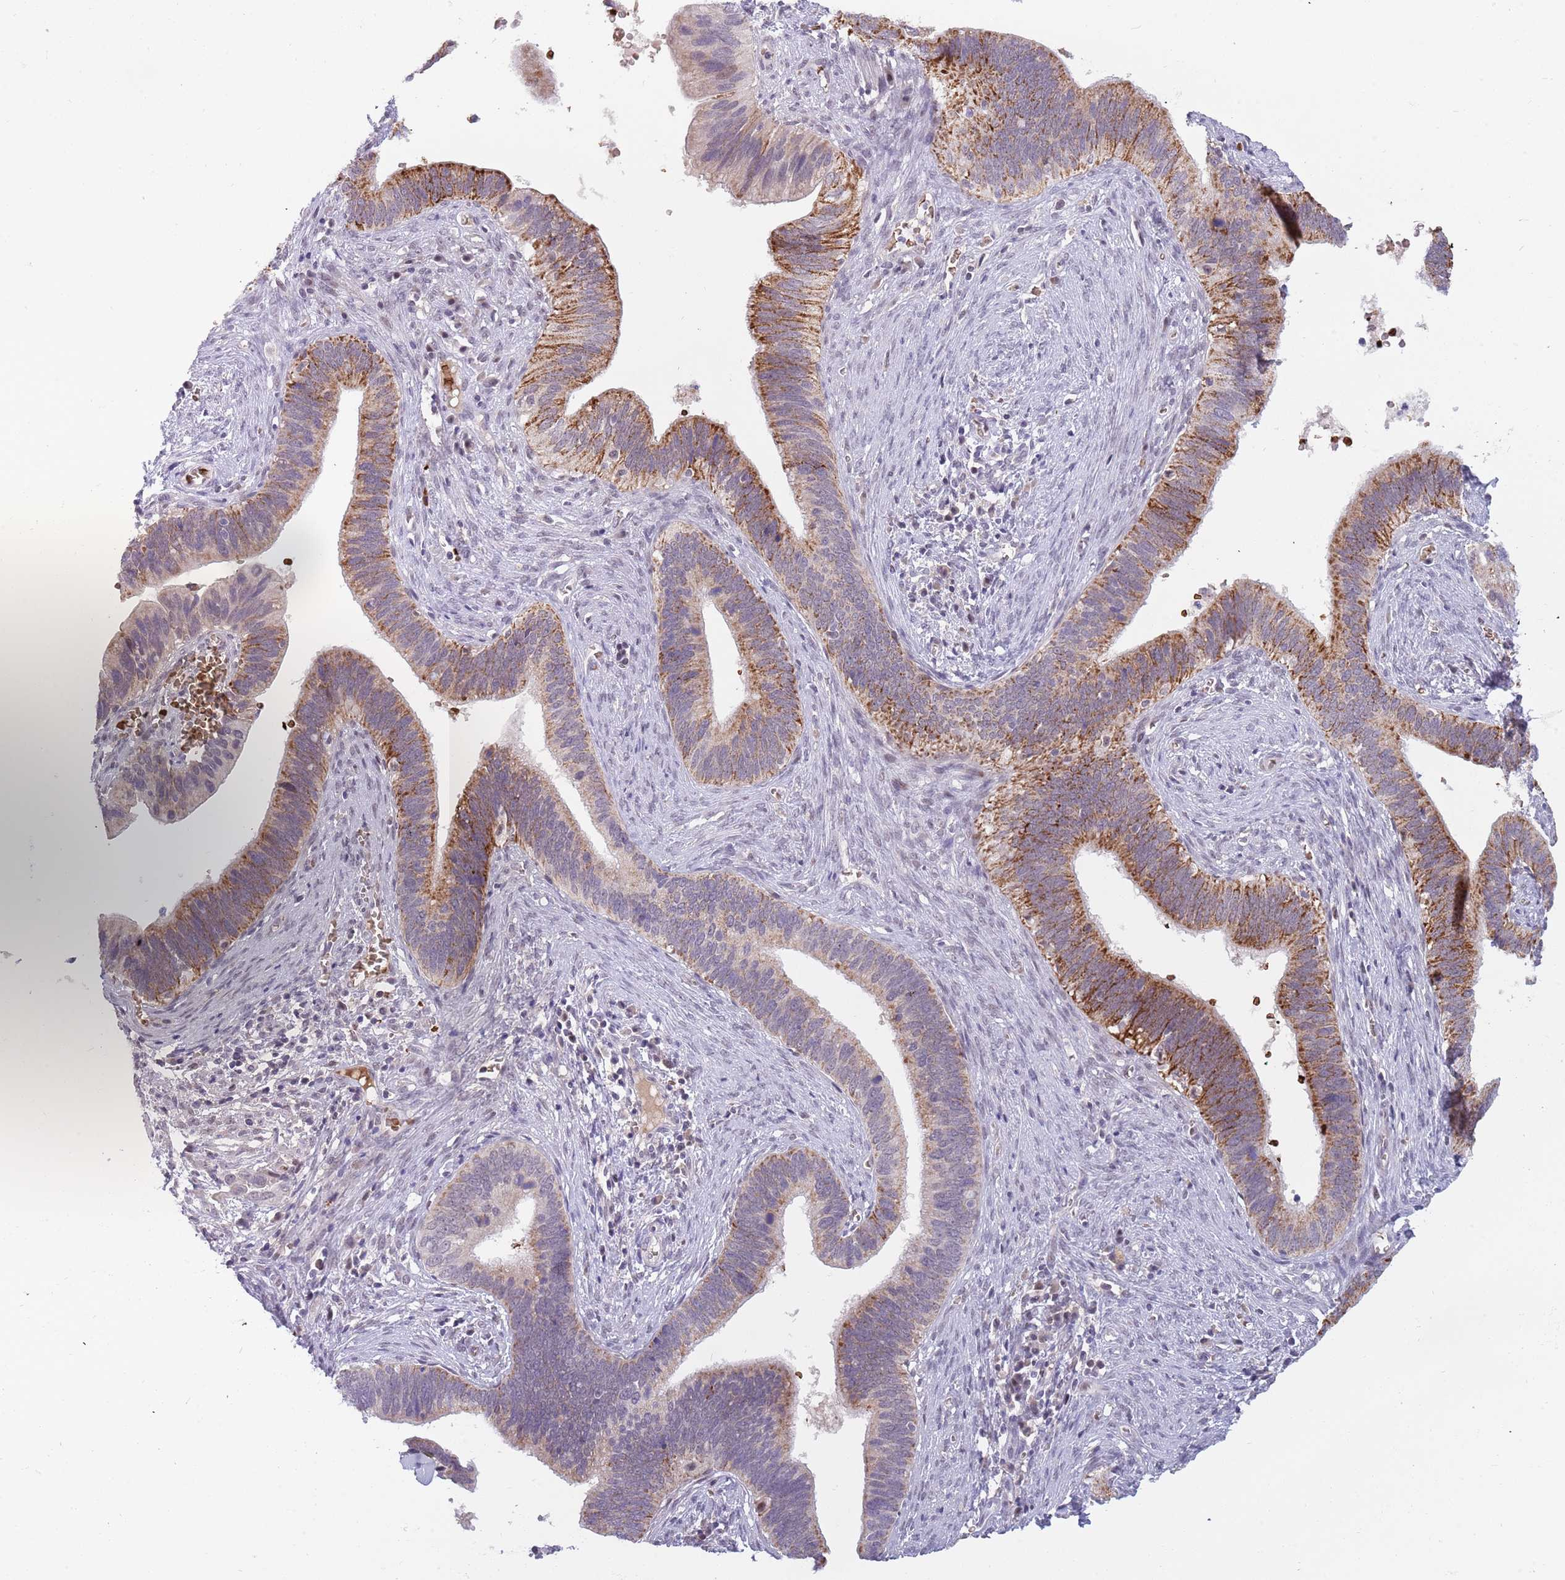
{"staining": {"intensity": "moderate", "quantity": ">75%", "location": "cytoplasmic/membranous"}, "tissue": "cervical cancer", "cell_type": "Tumor cells", "image_type": "cancer", "snomed": [{"axis": "morphology", "description": "Adenocarcinoma, NOS"}, {"axis": "topography", "description": "Cervix"}], "caption": "Brown immunohistochemical staining in cervical cancer reveals moderate cytoplasmic/membranous expression in about >75% of tumor cells. The staining was performed using DAB, with brown indicating positive protein expression. Nuclei are stained blue with hematoxylin.", "gene": "LYPD6B", "patient": {"sex": "female", "age": 42}}